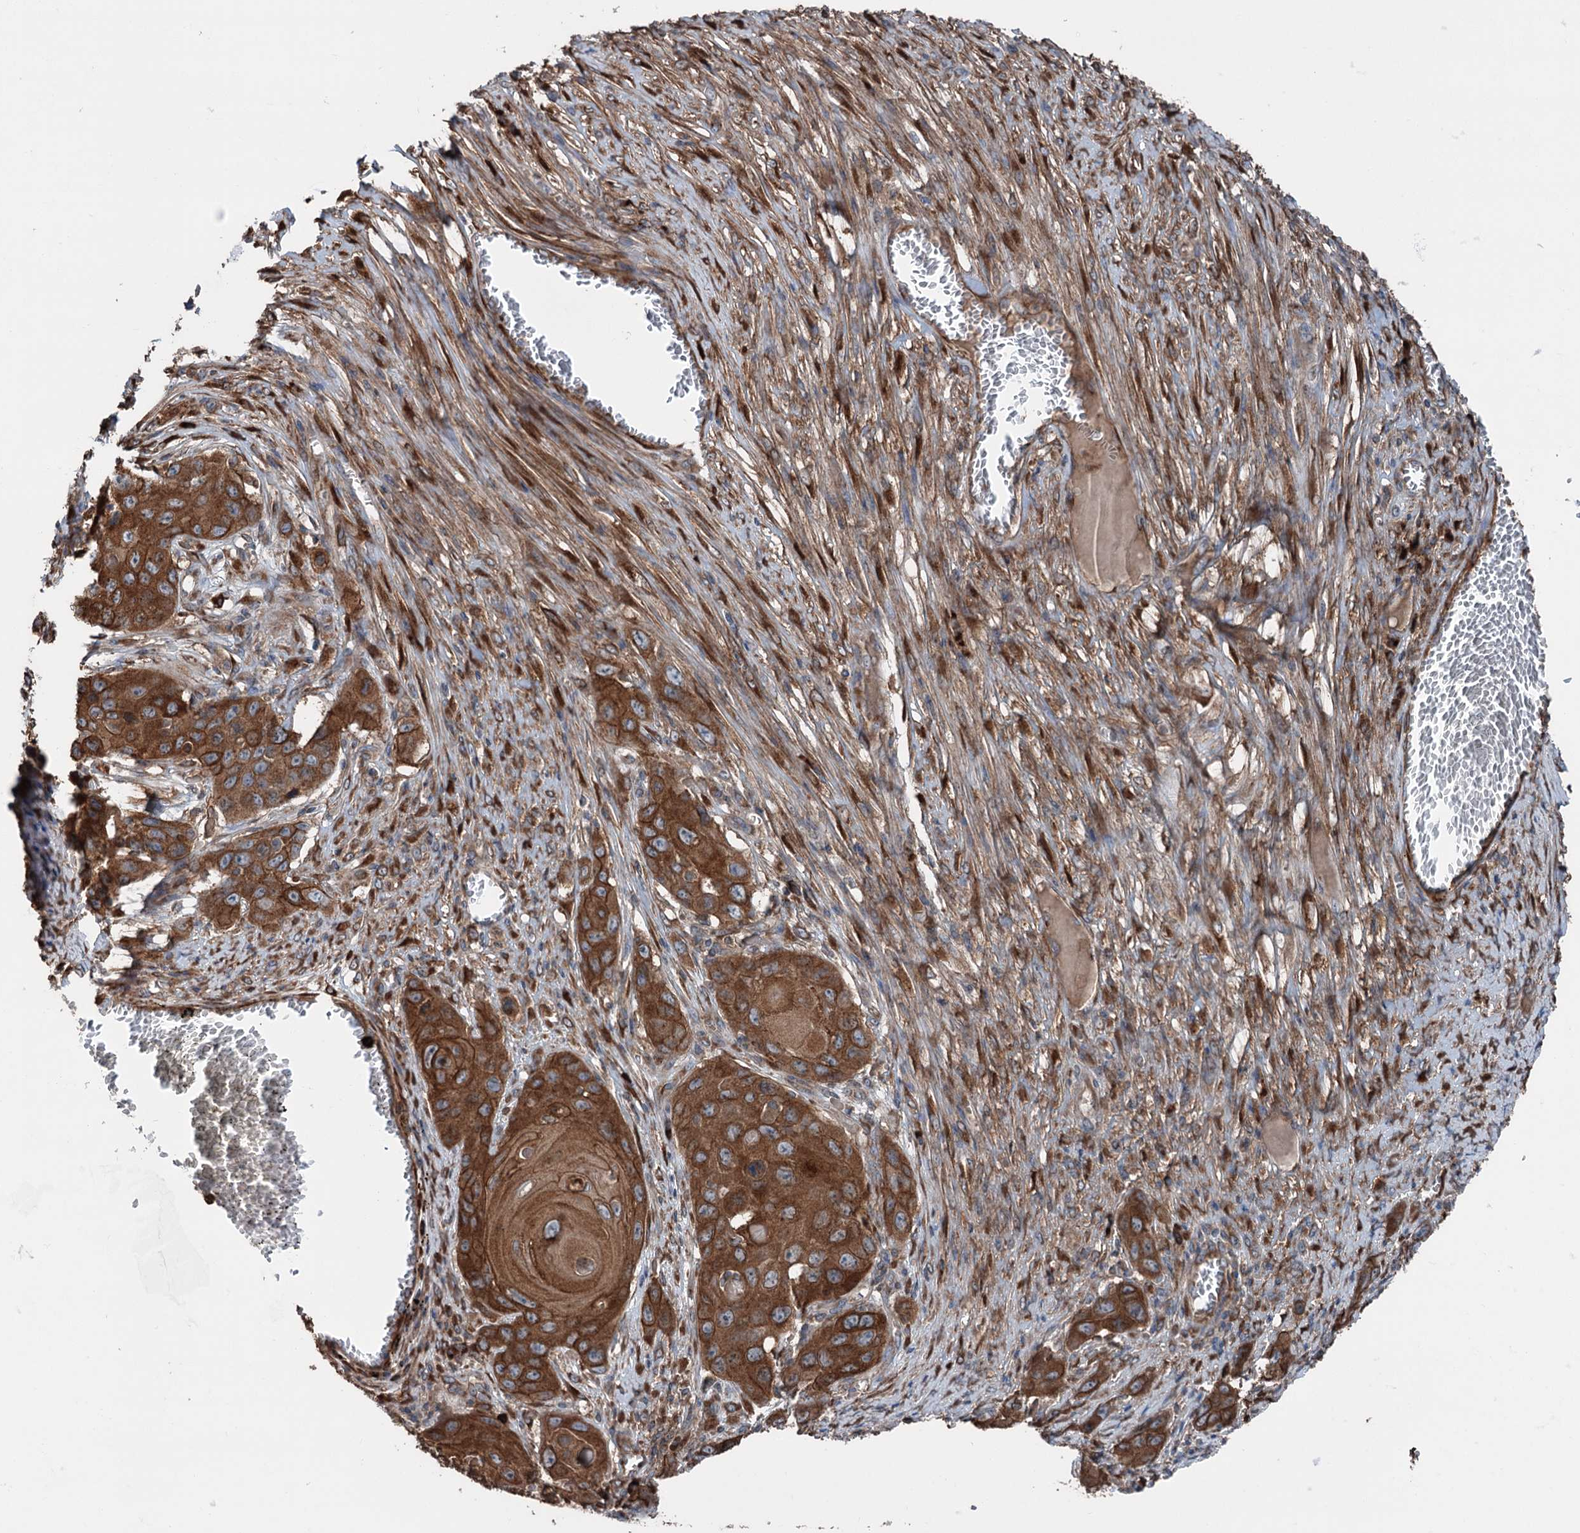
{"staining": {"intensity": "strong", "quantity": ">75%", "location": "cytoplasmic/membranous"}, "tissue": "skin cancer", "cell_type": "Tumor cells", "image_type": "cancer", "snomed": [{"axis": "morphology", "description": "Squamous cell carcinoma, NOS"}, {"axis": "topography", "description": "Skin"}], "caption": "Skin cancer stained with DAB immunohistochemistry shows high levels of strong cytoplasmic/membranous staining in approximately >75% of tumor cells.", "gene": "CALCOCO1", "patient": {"sex": "male", "age": 55}}